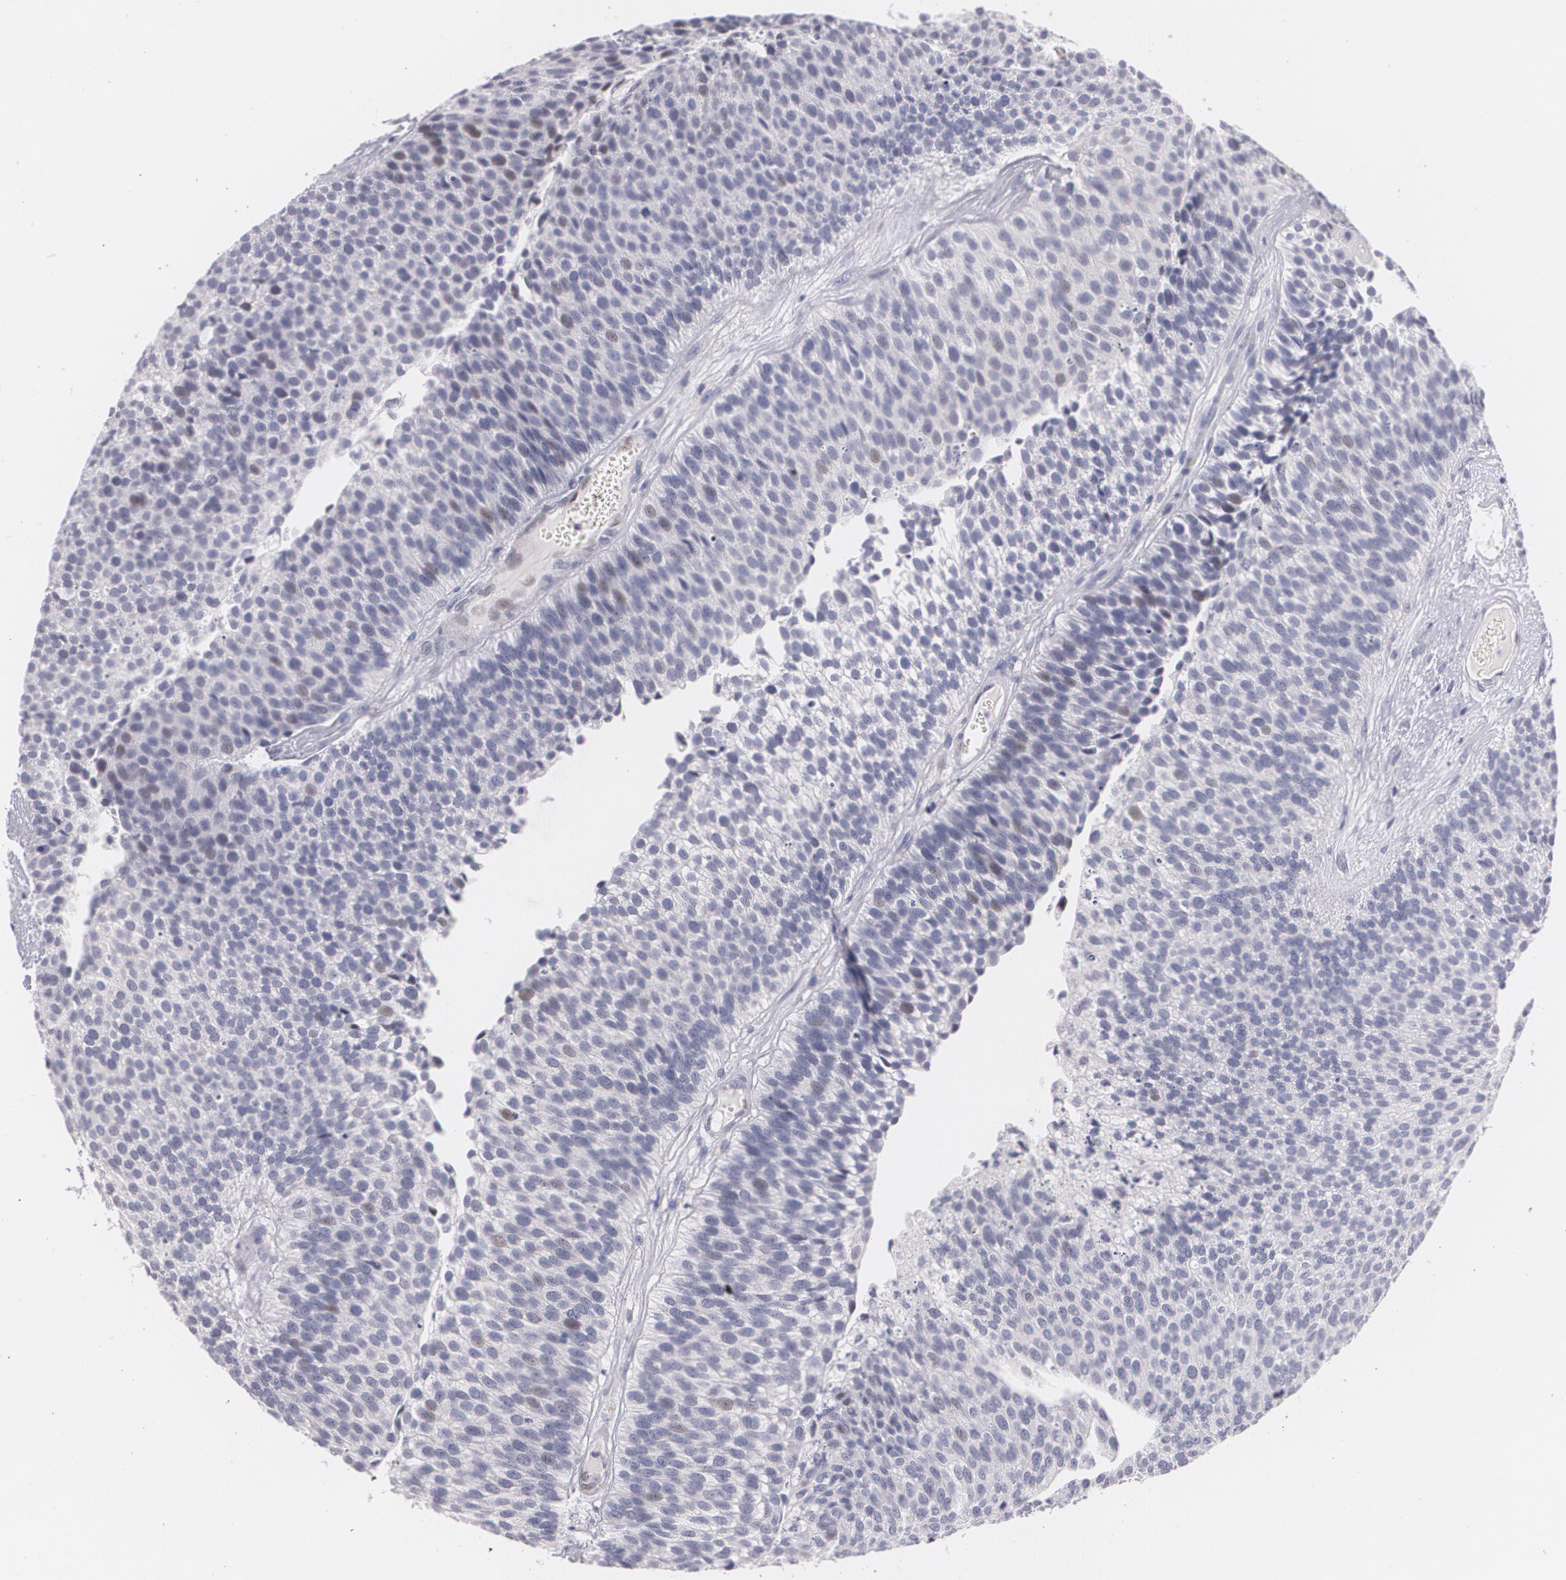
{"staining": {"intensity": "weak", "quantity": "<25%", "location": "nuclear"}, "tissue": "urothelial cancer", "cell_type": "Tumor cells", "image_type": "cancer", "snomed": [{"axis": "morphology", "description": "Urothelial carcinoma, Low grade"}, {"axis": "topography", "description": "Urinary bladder"}], "caption": "High power microscopy micrograph of an immunohistochemistry micrograph of urothelial cancer, revealing no significant expression in tumor cells.", "gene": "ZBTB16", "patient": {"sex": "male", "age": 84}}